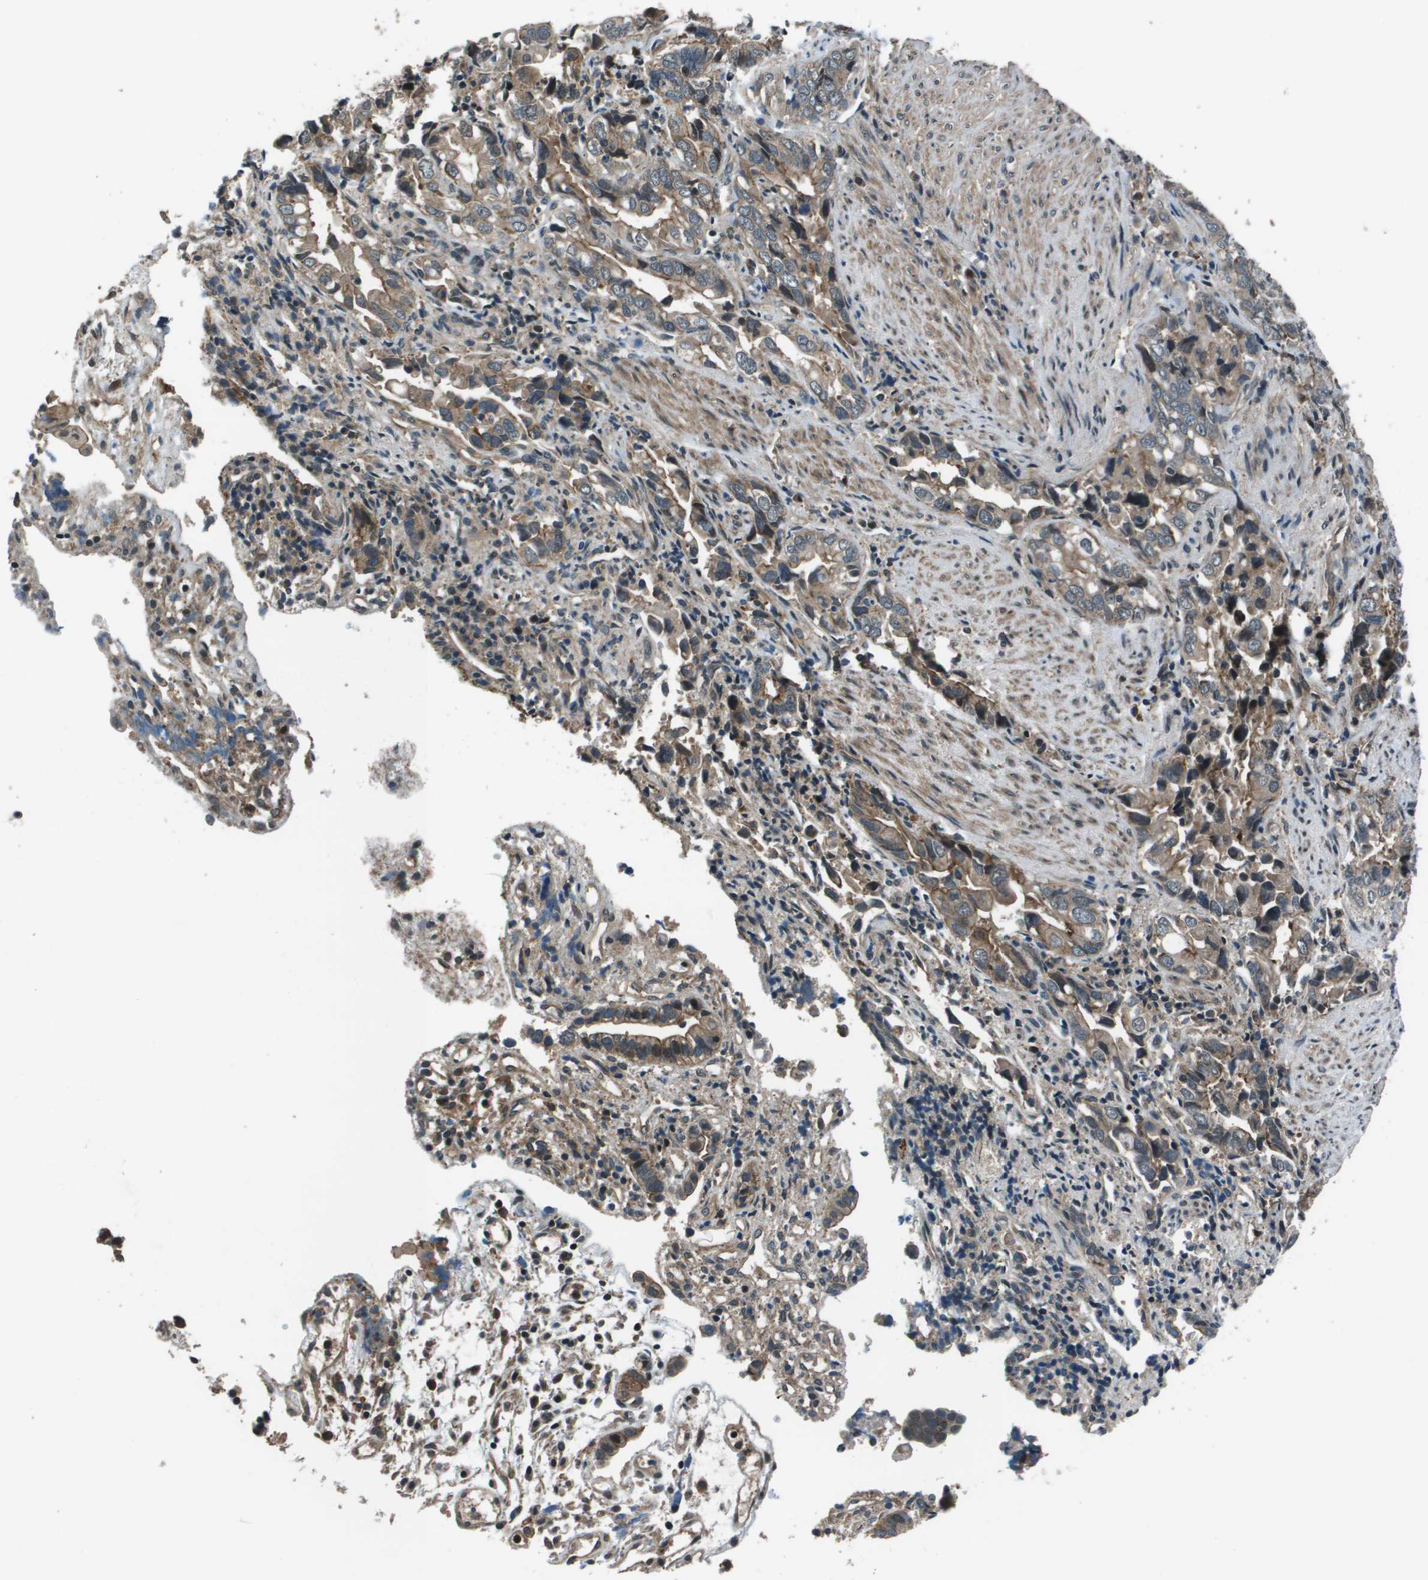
{"staining": {"intensity": "weak", "quantity": ">75%", "location": "cytoplasmic/membranous"}, "tissue": "liver cancer", "cell_type": "Tumor cells", "image_type": "cancer", "snomed": [{"axis": "morphology", "description": "Cholangiocarcinoma"}, {"axis": "topography", "description": "Liver"}], "caption": "DAB (3,3'-diaminobenzidine) immunohistochemical staining of cholangiocarcinoma (liver) exhibits weak cytoplasmic/membranous protein staining in approximately >75% of tumor cells.", "gene": "ARHGEF11", "patient": {"sex": "female", "age": 79}}